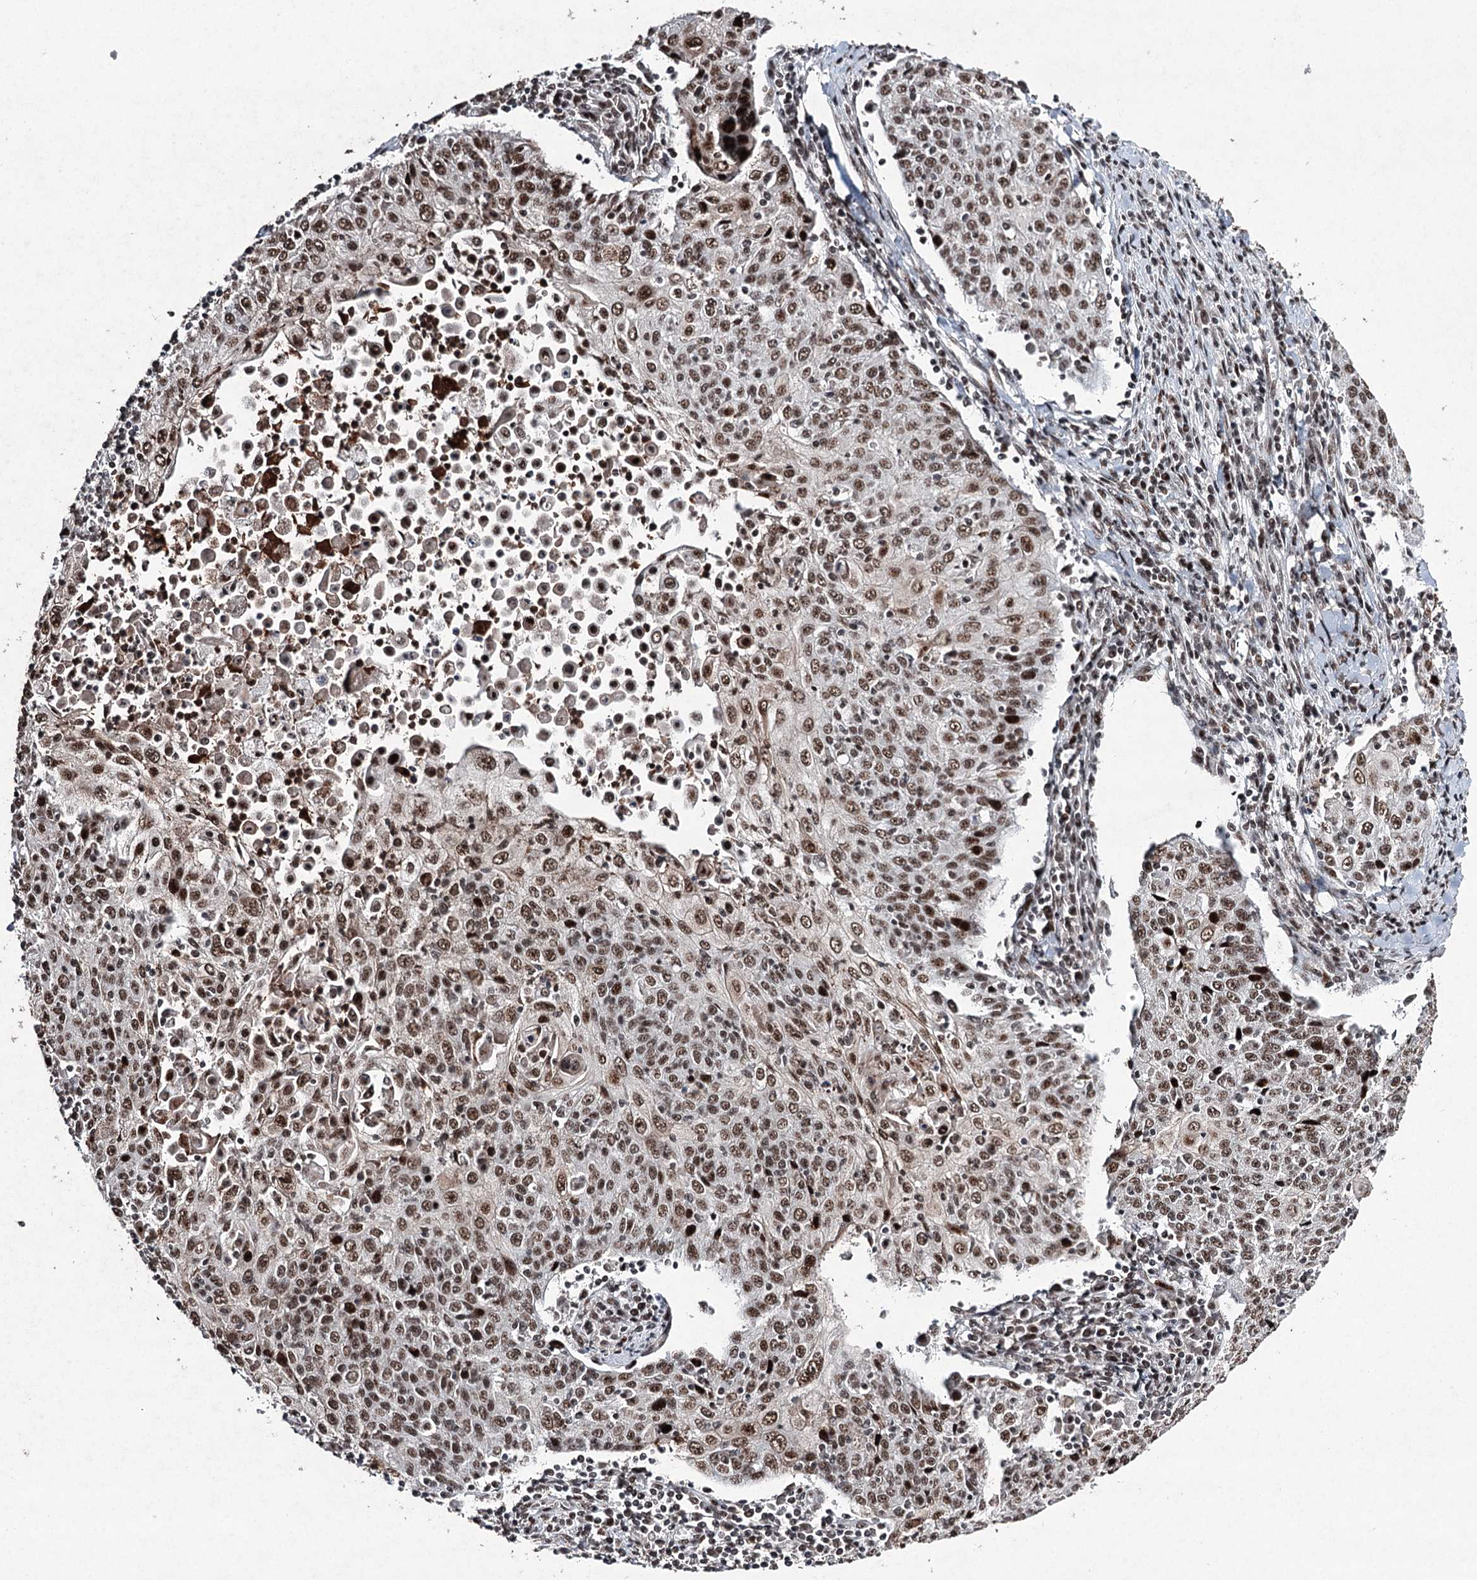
{"staining": {"intensity": "moderate", "quantity": ">75%", "location": "nuclear"}, "tissue": "cervical cancer", "cell_type": "Tumor cells", "image_type": "cancer", "snomed": [{"axis": "morphology", "description": "Squamous cell carcinoma, NOS"}, {"axis": "topography", "description": "Cervix"}], "caption": "Immunohistochemistry (IHC) micrograph of human cervical cancer stained for a protein (brown), which demonstrates medium levels of moderate nuclear positivity in about >75% of tumor cells.", "gene": "PDCD4", "patient": {"sex": "female", "age": 48}}